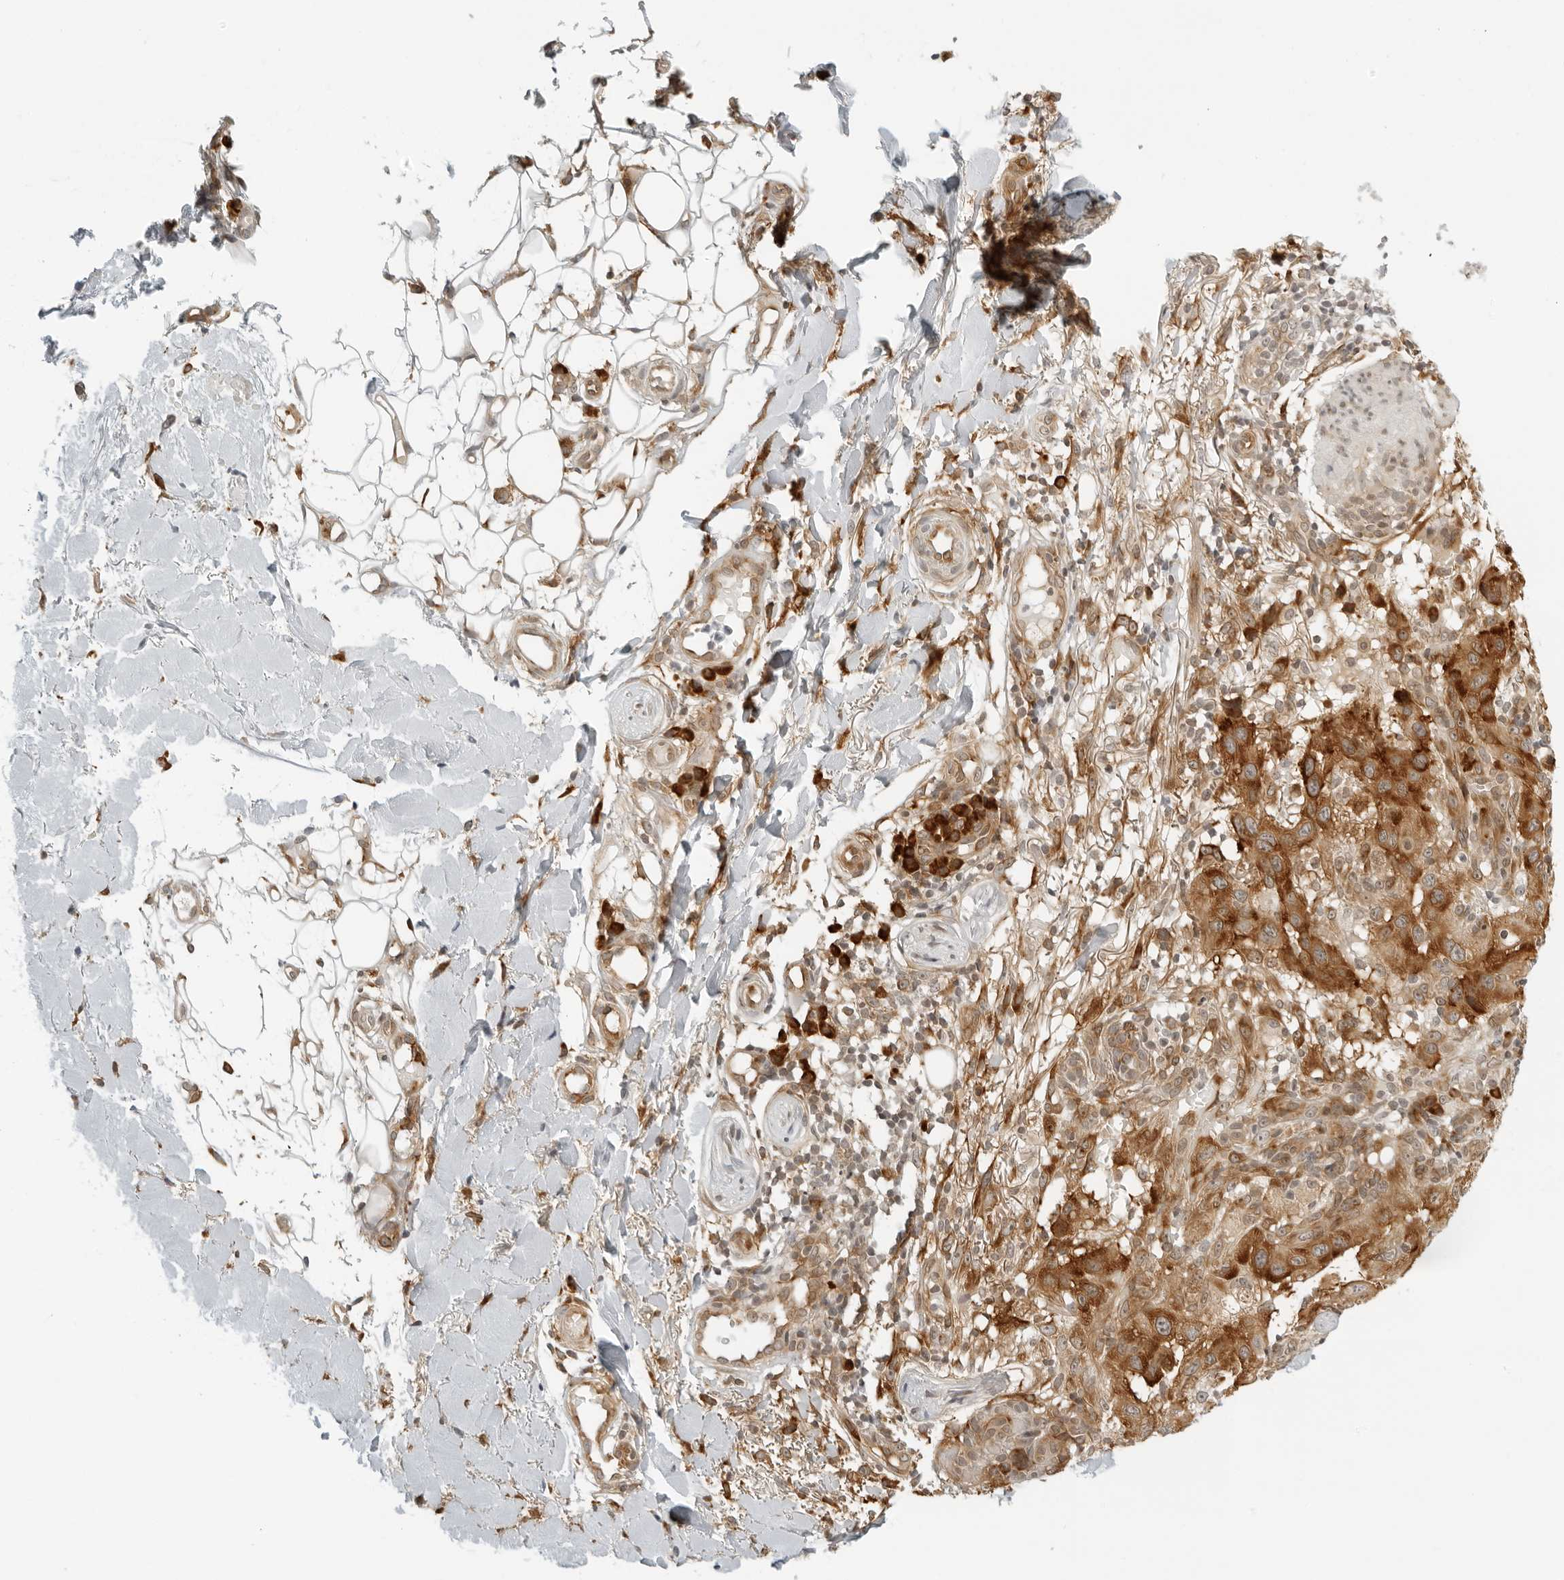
{"staining": {"intensity": "moderate", "quantity": ">75%", "location": "cytoplasmic/membranous"}, "tissue": "skin cancer", "cell_type": "Tumor cells", "image_type": "cancer", "snomed": [{"axis": "morphology", "description": "Normal tissue, NOS"}, {"axis": "morphology", "description": "Squamous cell carcinoma, NOS"}, {"axis": "topography", "description": "Skin"}], "caption": "Immunohistochemical staining of skin squamous cell carcinoma displays moderate cytoplasmic/membranous protein staining in about >75% of tumor cells.", "gene": "EIF4G1", "patient": {"sex": "female", "age": 96}}